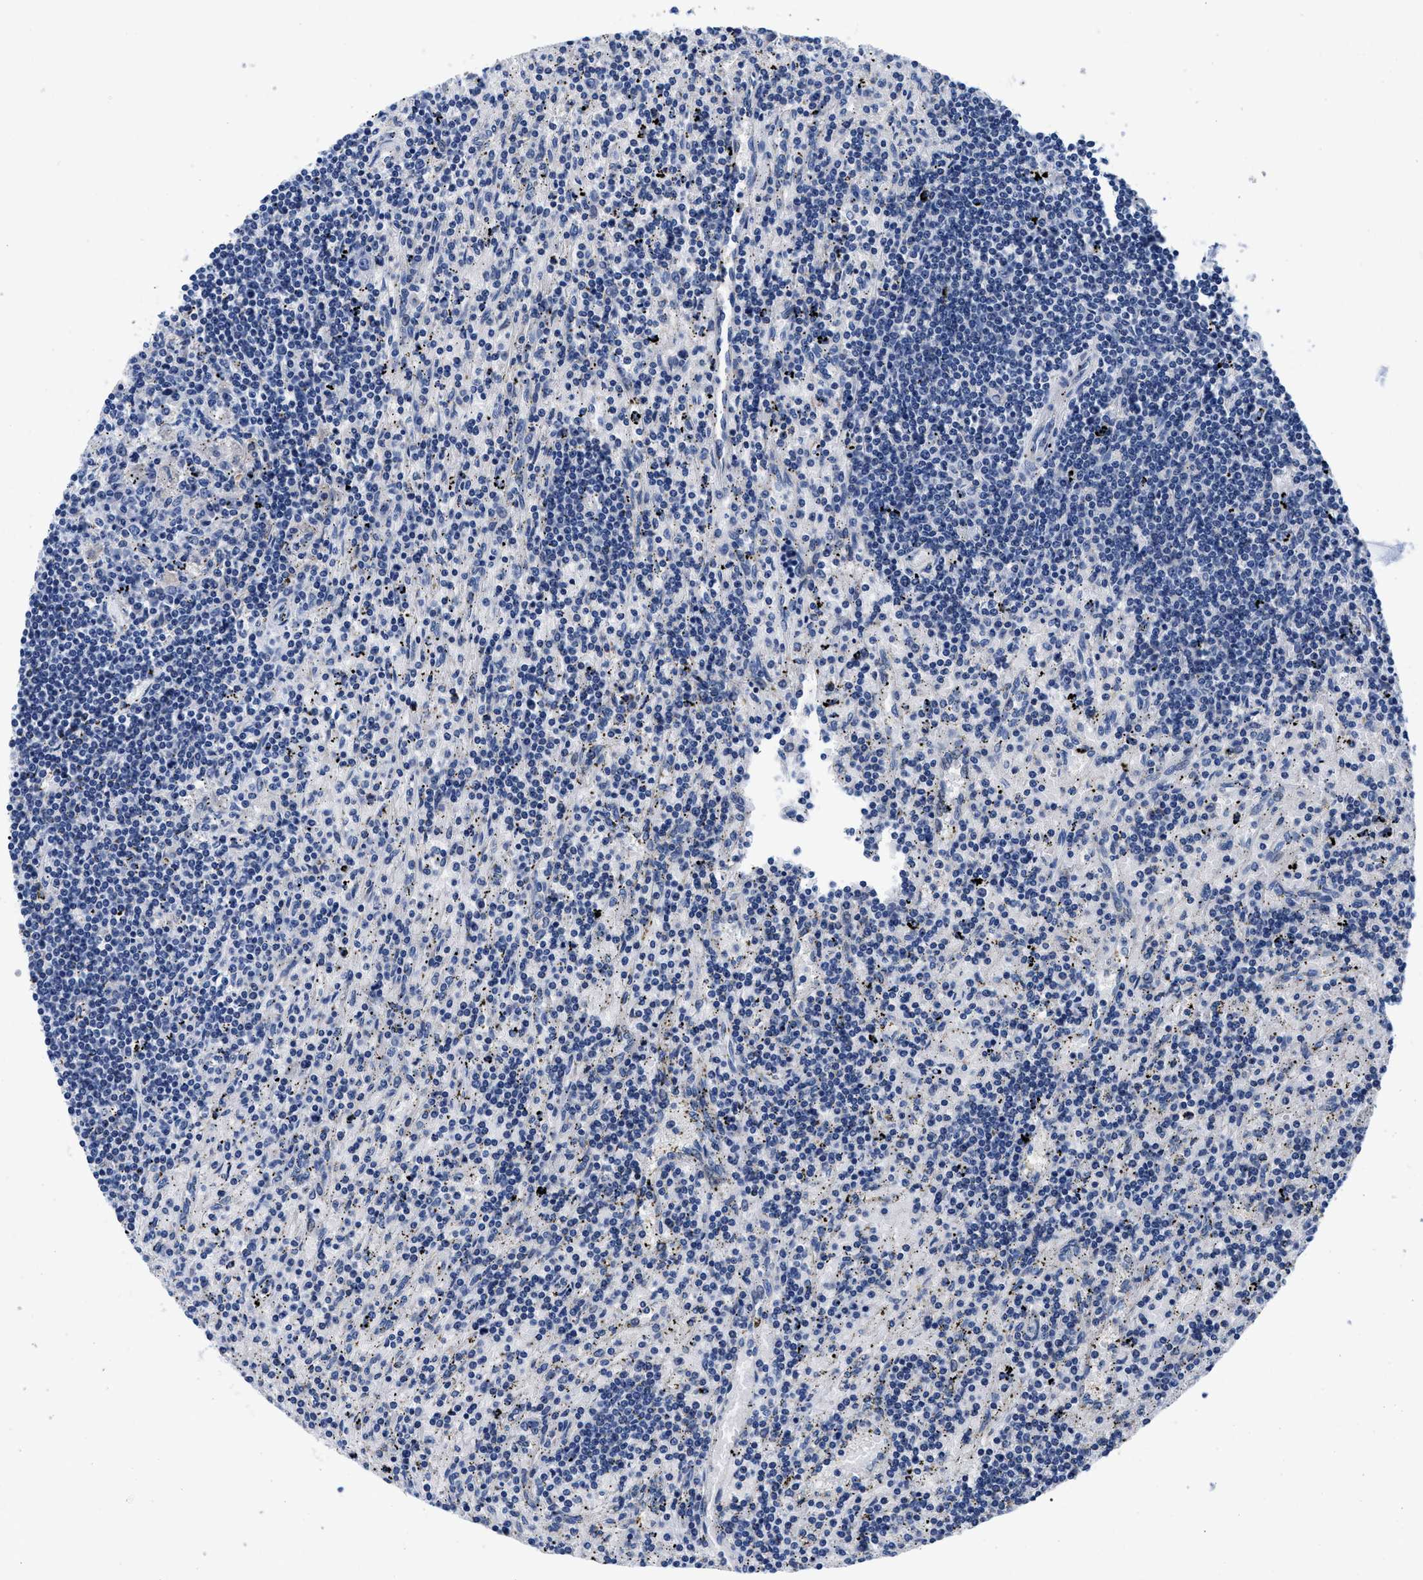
{"staining": {"intensity": "negative", "quantity": "none", "location": "none"}, "tissue": "lymphoma", "cell_type": "Tumor cells", "image_type": "cancer", "snomed": [{"axis": "morphology", "description": "Malignant lymphoma, non-Hodgkin's type, Low grade"}, {"axis": "topography", "description": "Spleen"}], "caption": "Tumor cells show no significant protein positivity in low-grade malignant lymphoma, non-Hodgkin's type.", "gene": "SLC35F1", "patient": {"sex": "male", "age": 76}}